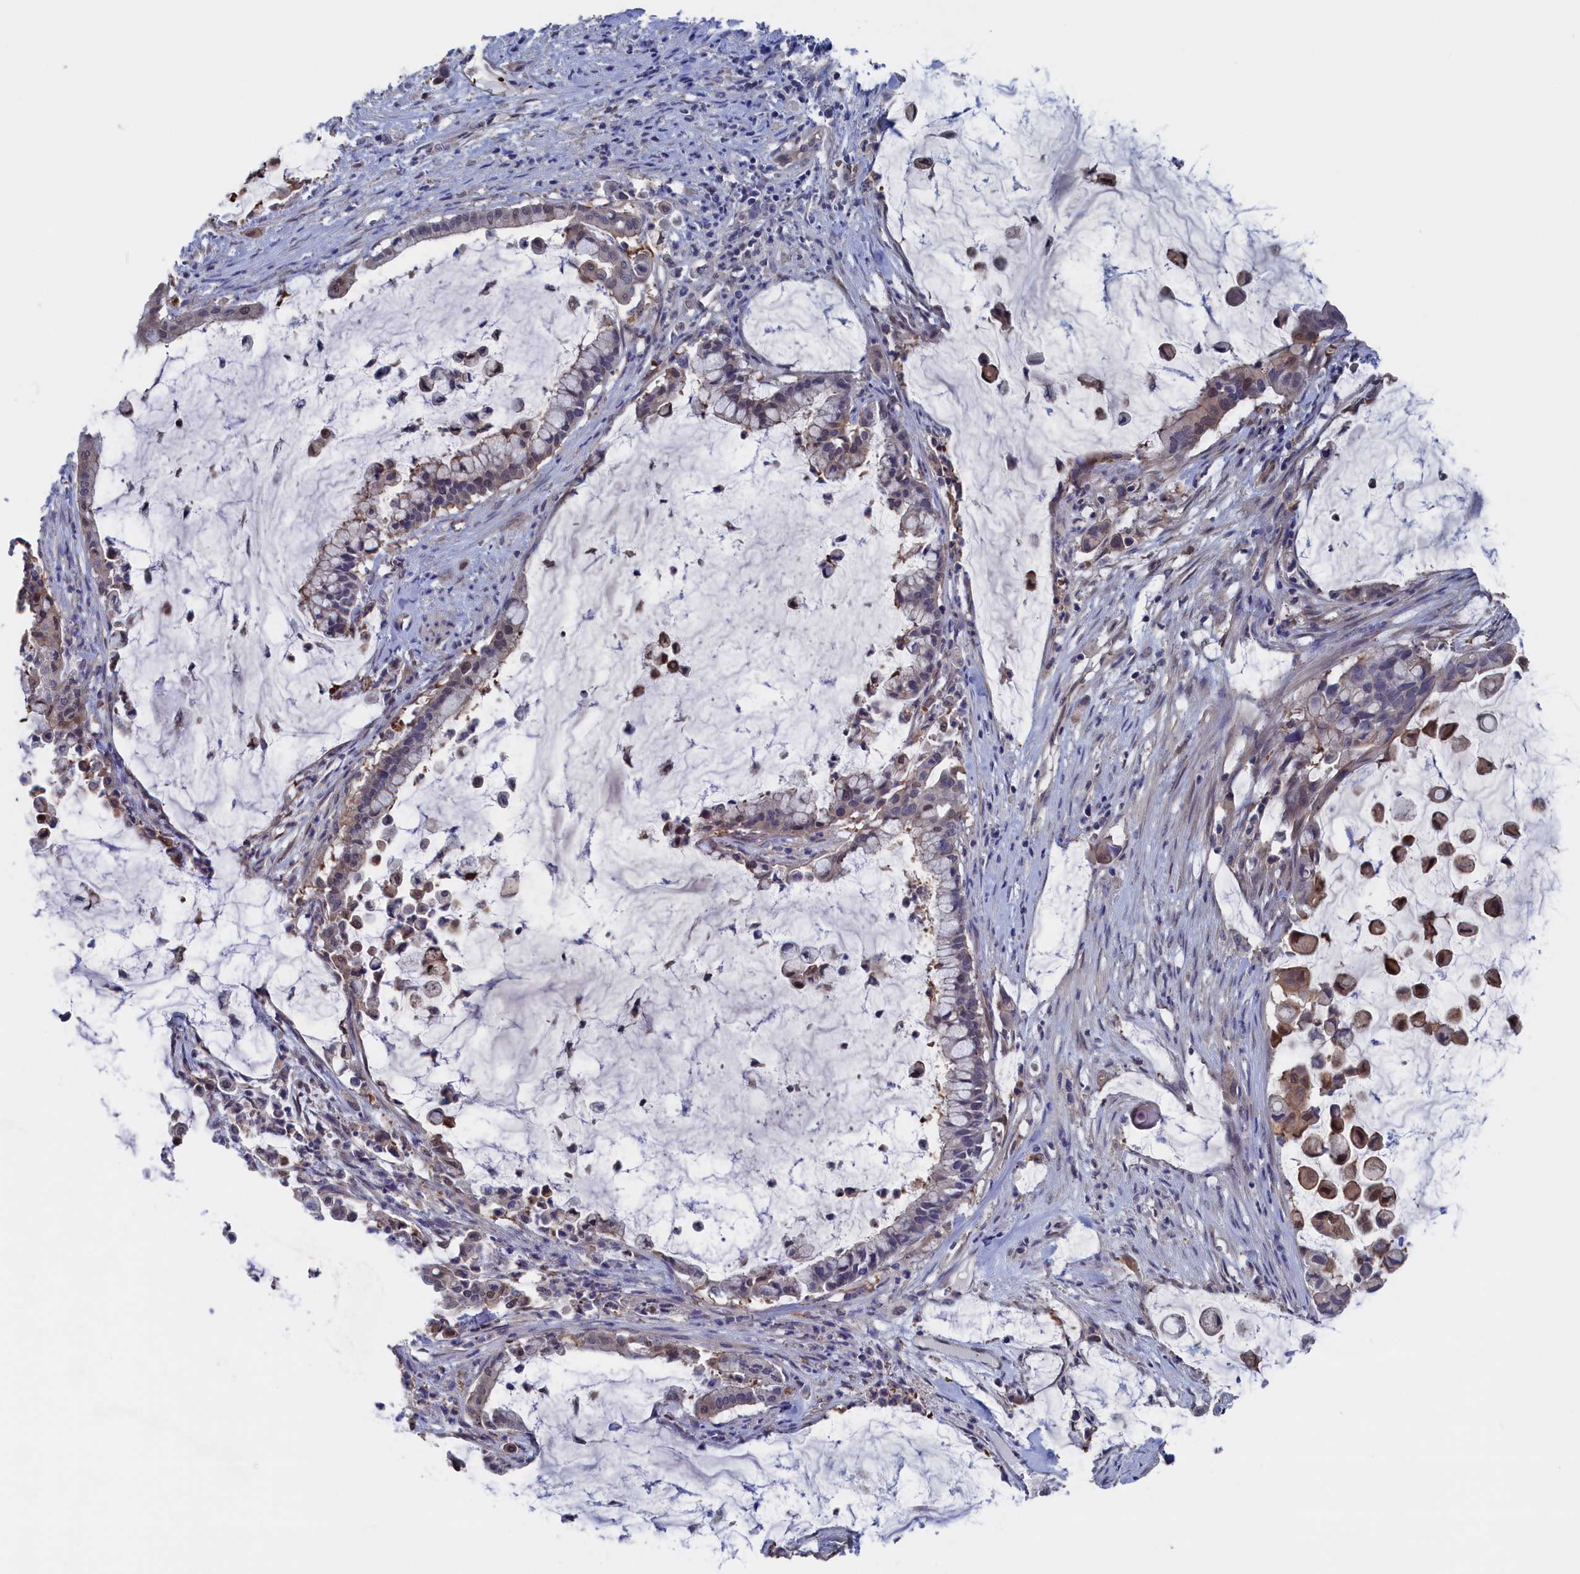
{"staining": {"intensity": "weak", "quantity": "<25%", "location": "cytoplasmic/membranous,nuclear"}, "tissue": "pancreatic cancer", "cell_type": "Tumor cells", "image_type": "cancer", "snomed": [{"axis": "morphology", "description": "Adenocarcinoma, NOS"}, {"axis": "topography", "description": "Pancreas"}], "caption": "Adenocarcinoma (pancreatic) was stained to show a protein in brown. There is no significant positivity in tumor cells.", "gene": "NUTF2", "patient": {"sex": "male", "age": 41}}